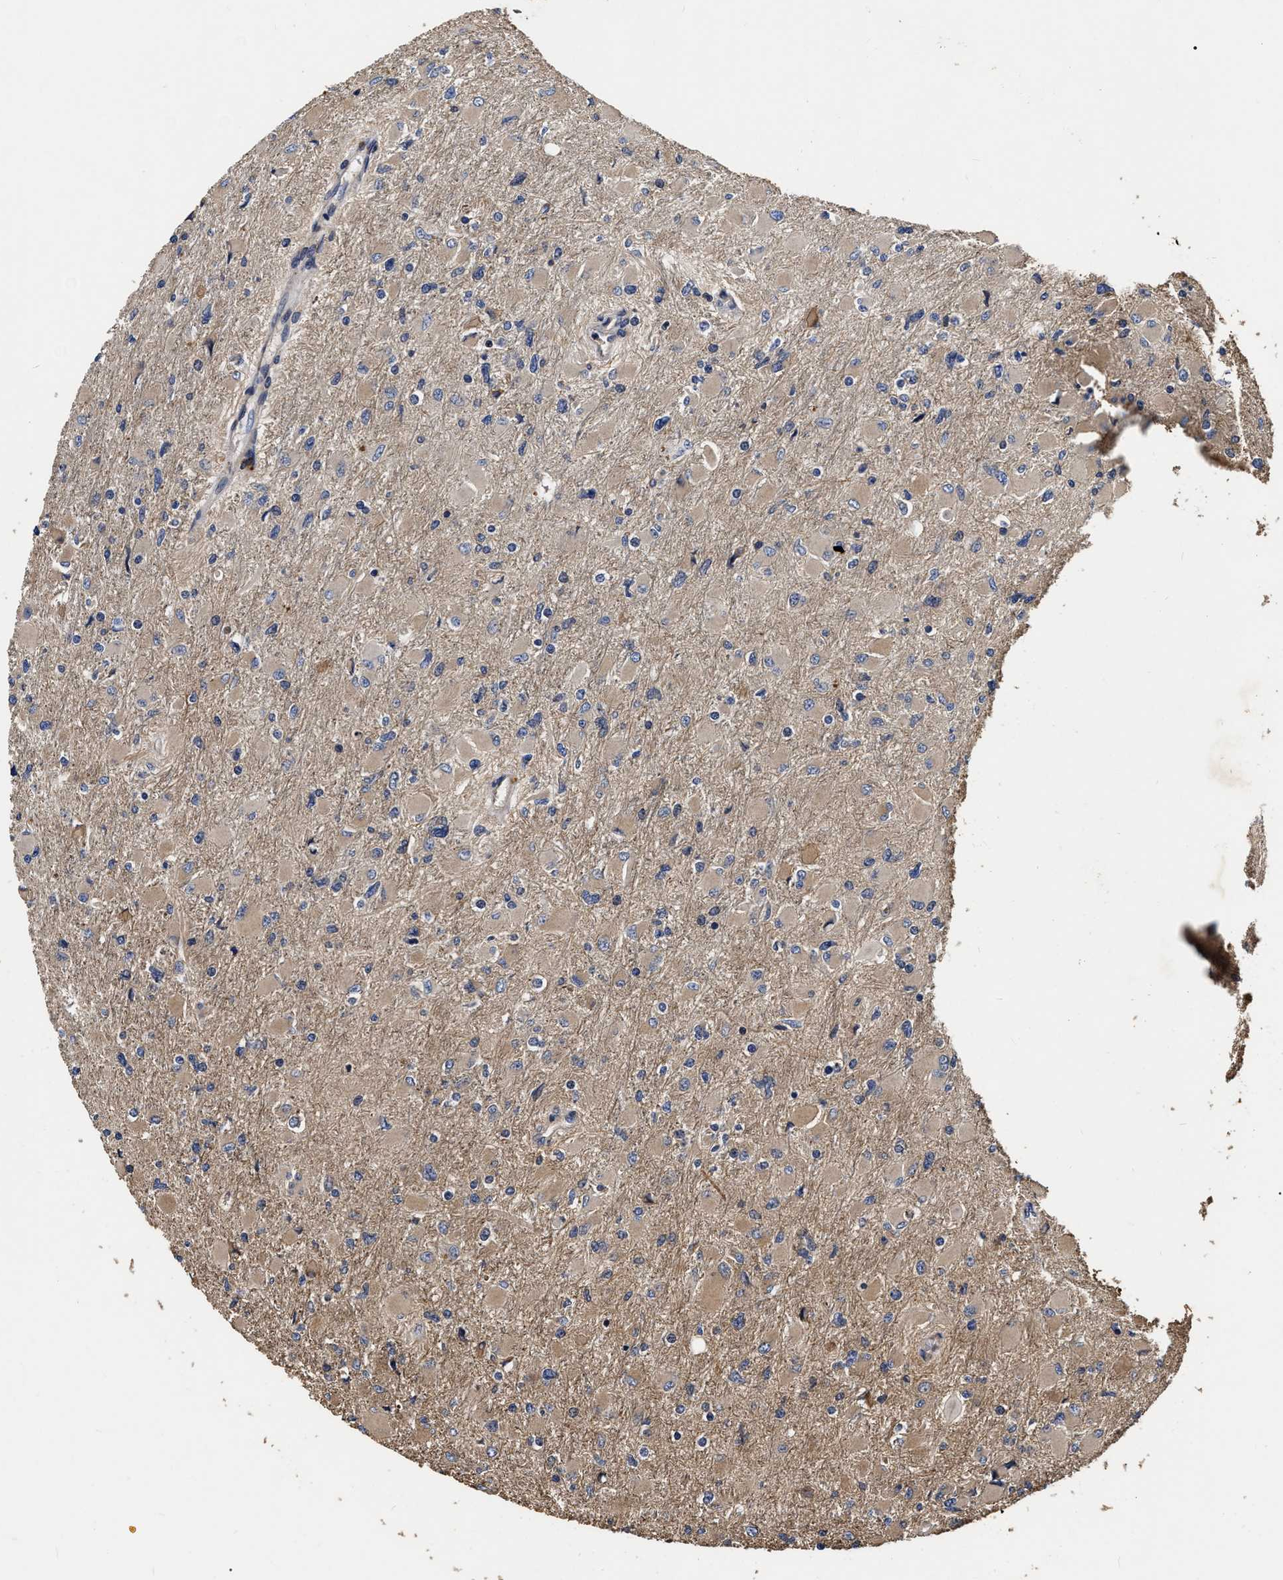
{"staining": {"intensity": "weak", "quantity": "25%-75%", "location": "cytoplasmic/membranous"}, "tissue": "glioma", "cell_type": "Tumor cells", "image_type": "cancer", "snomed": [{"axis": "morphology", "description": "Glioma, malignant, High grade"}, {"axis": "topography", "description": "Cerebral cortex"}], "caption": "About 25%-75% of tumor cells in human glioma exhibit weak cytoplasmic/membranous protein staining as visualized by brown immunohistochemical staining.", "gene": "ABCG8", "patient": {"sex": "female", "age": 36}}